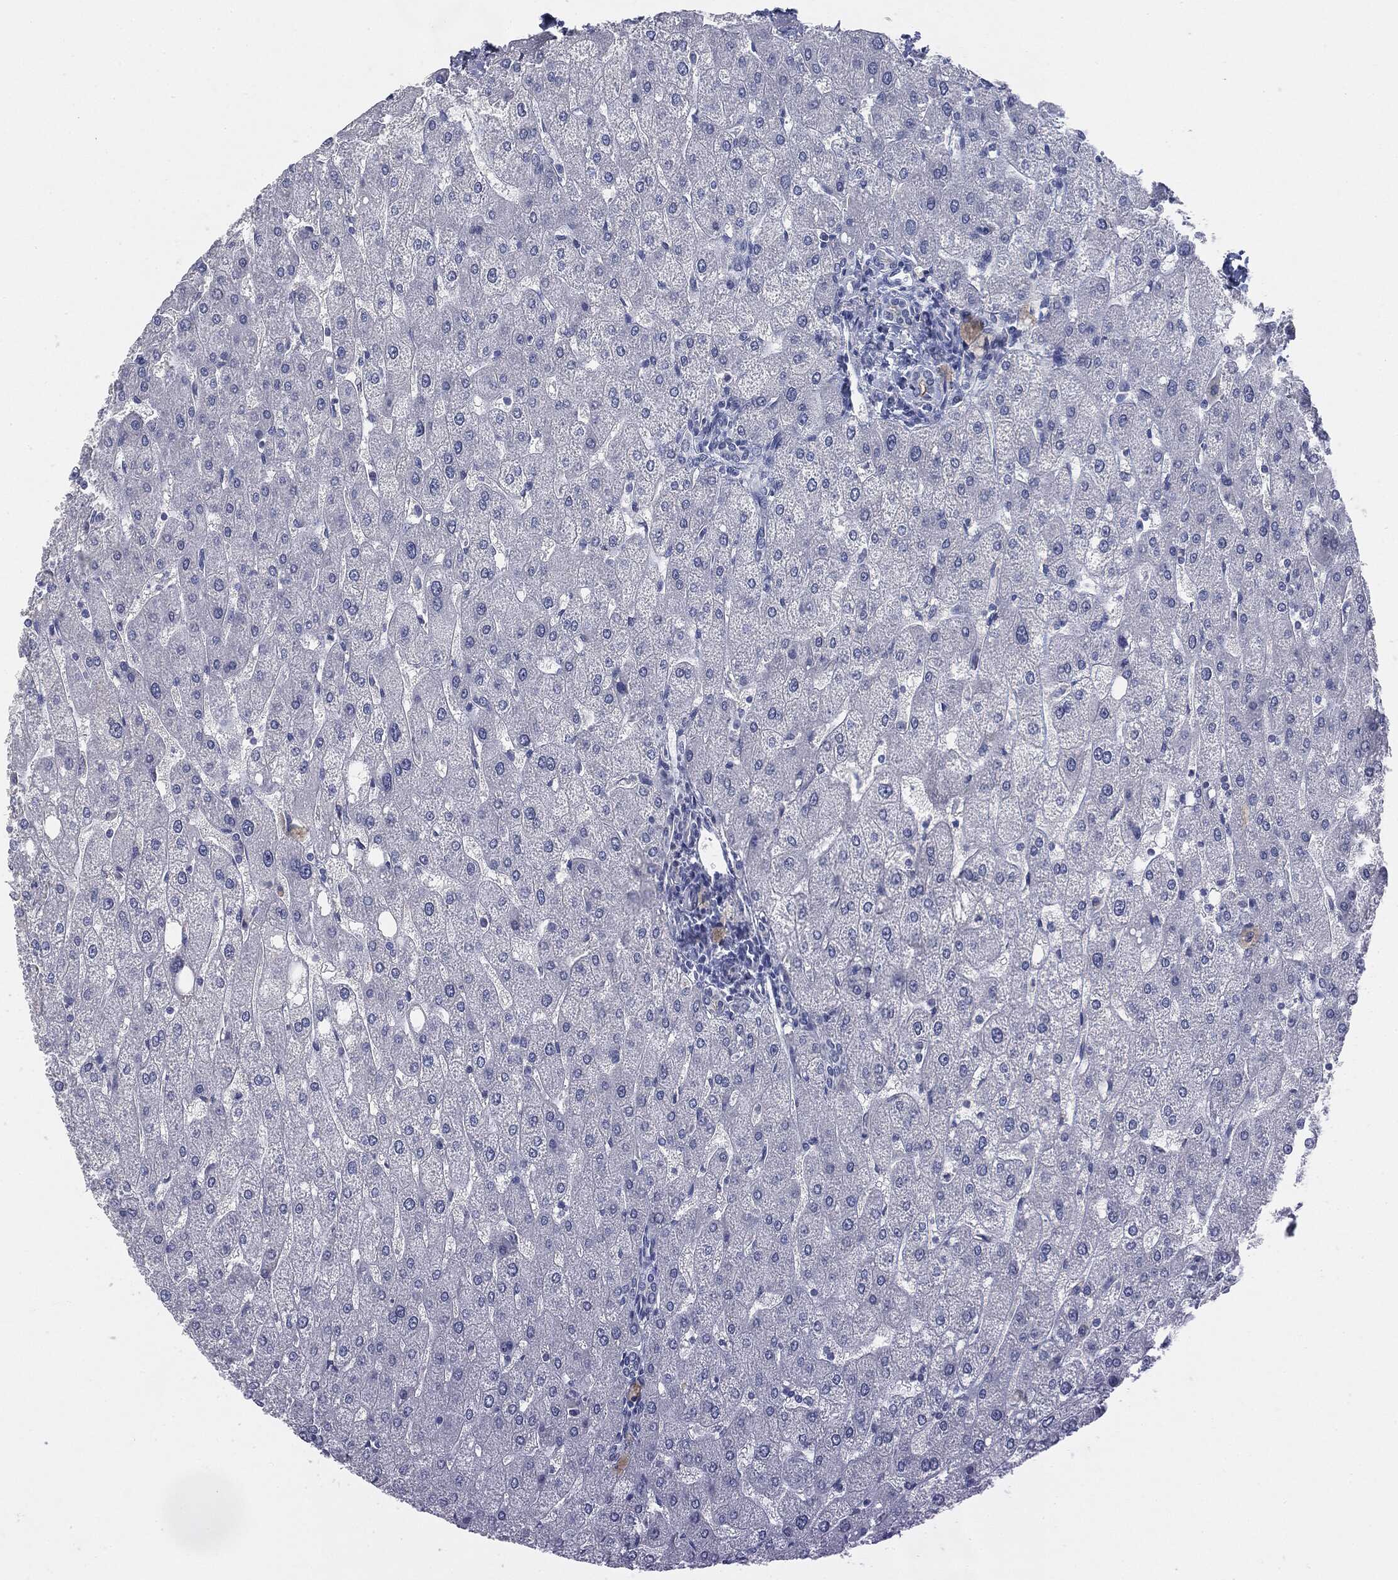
{"staining": {"intensity": "negative", "quantity": "none", "location": "none"}, "tissue": "liver", "cell_type": "Cholangiocytes", "image_type": "normal", "snomed": [{"axis": "morphology", "description": "Normal tissue, NOS"}, {"axis": "topography", "description": "Liver"}], "caption": "Immunohistochemistry photomicrograph of benign liver: human liver stained with DAB demonstrates no significant protein staining in cholangiocytes. The staining was performed using DAB to visualize the protein expression in brown, while the nuclei were stained in blue with hematoxylin (Magnification: 20x).", "gene": "MUC1", "patient": {"sex": "male", "age": 67}}